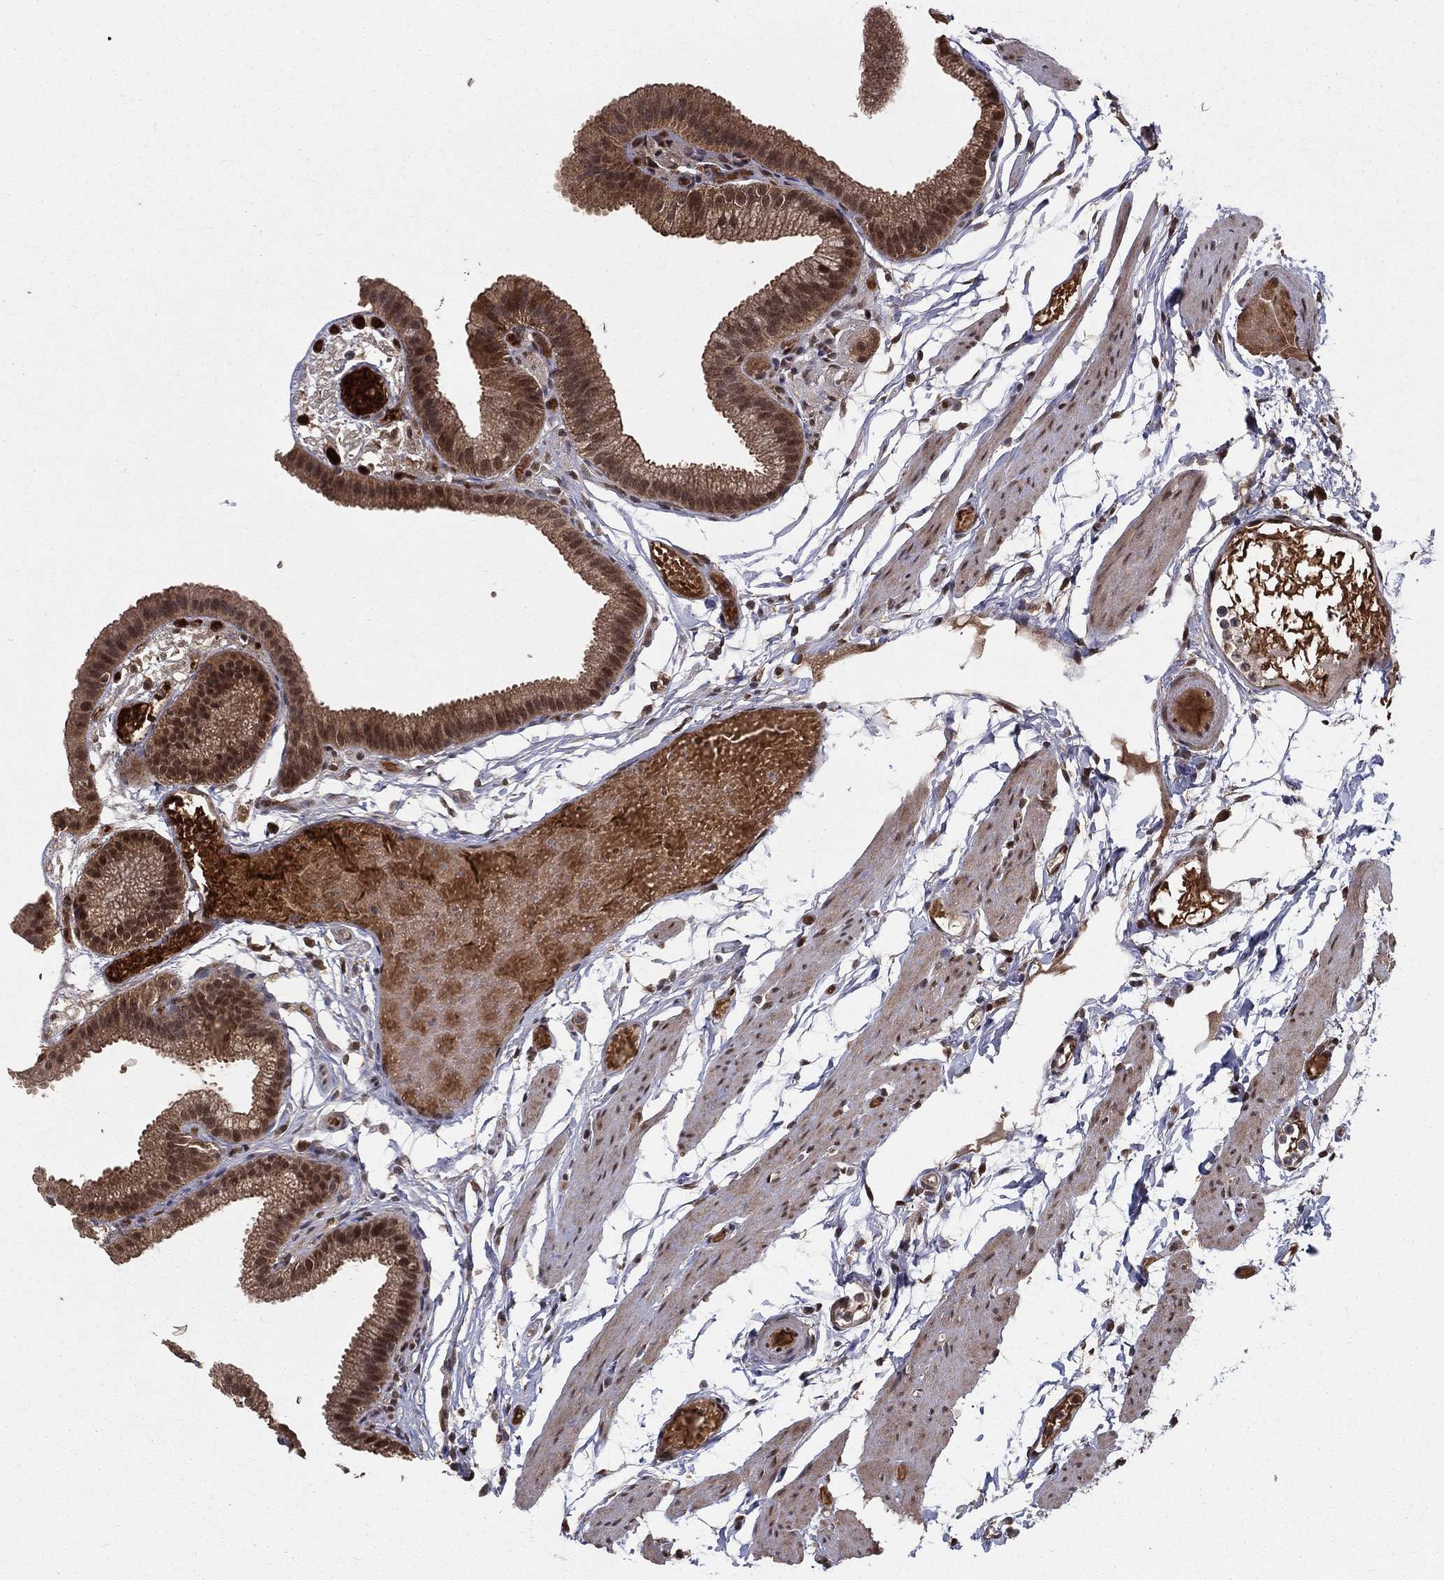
{"staining": {"intensity": "moderate", "quantity": "25%-75%", "location": "cytoplasmic/membranous,nuclear"}, "tissue": "gallbladder", "cell_type": "Glandular cells", "image_type": "normal", "snomed": [{"axis": "morphology", "description": "Normal tissue, NOS"}, {"axis": "topography", "description": "Gallbladder"}], "caption": "Immunohistochemistry image of benign gallbladder: human gallbladder stained using immunohistochemistry shows medium levels of moderate protein expression localized specifically in the cytoplasmic/membranous,nuclear of glandular cells, appearing as a cytoplasmic/membranous,nuclear brown color.", "gene": "CARM1", "patient": {"sex": "female", "age": 45}}